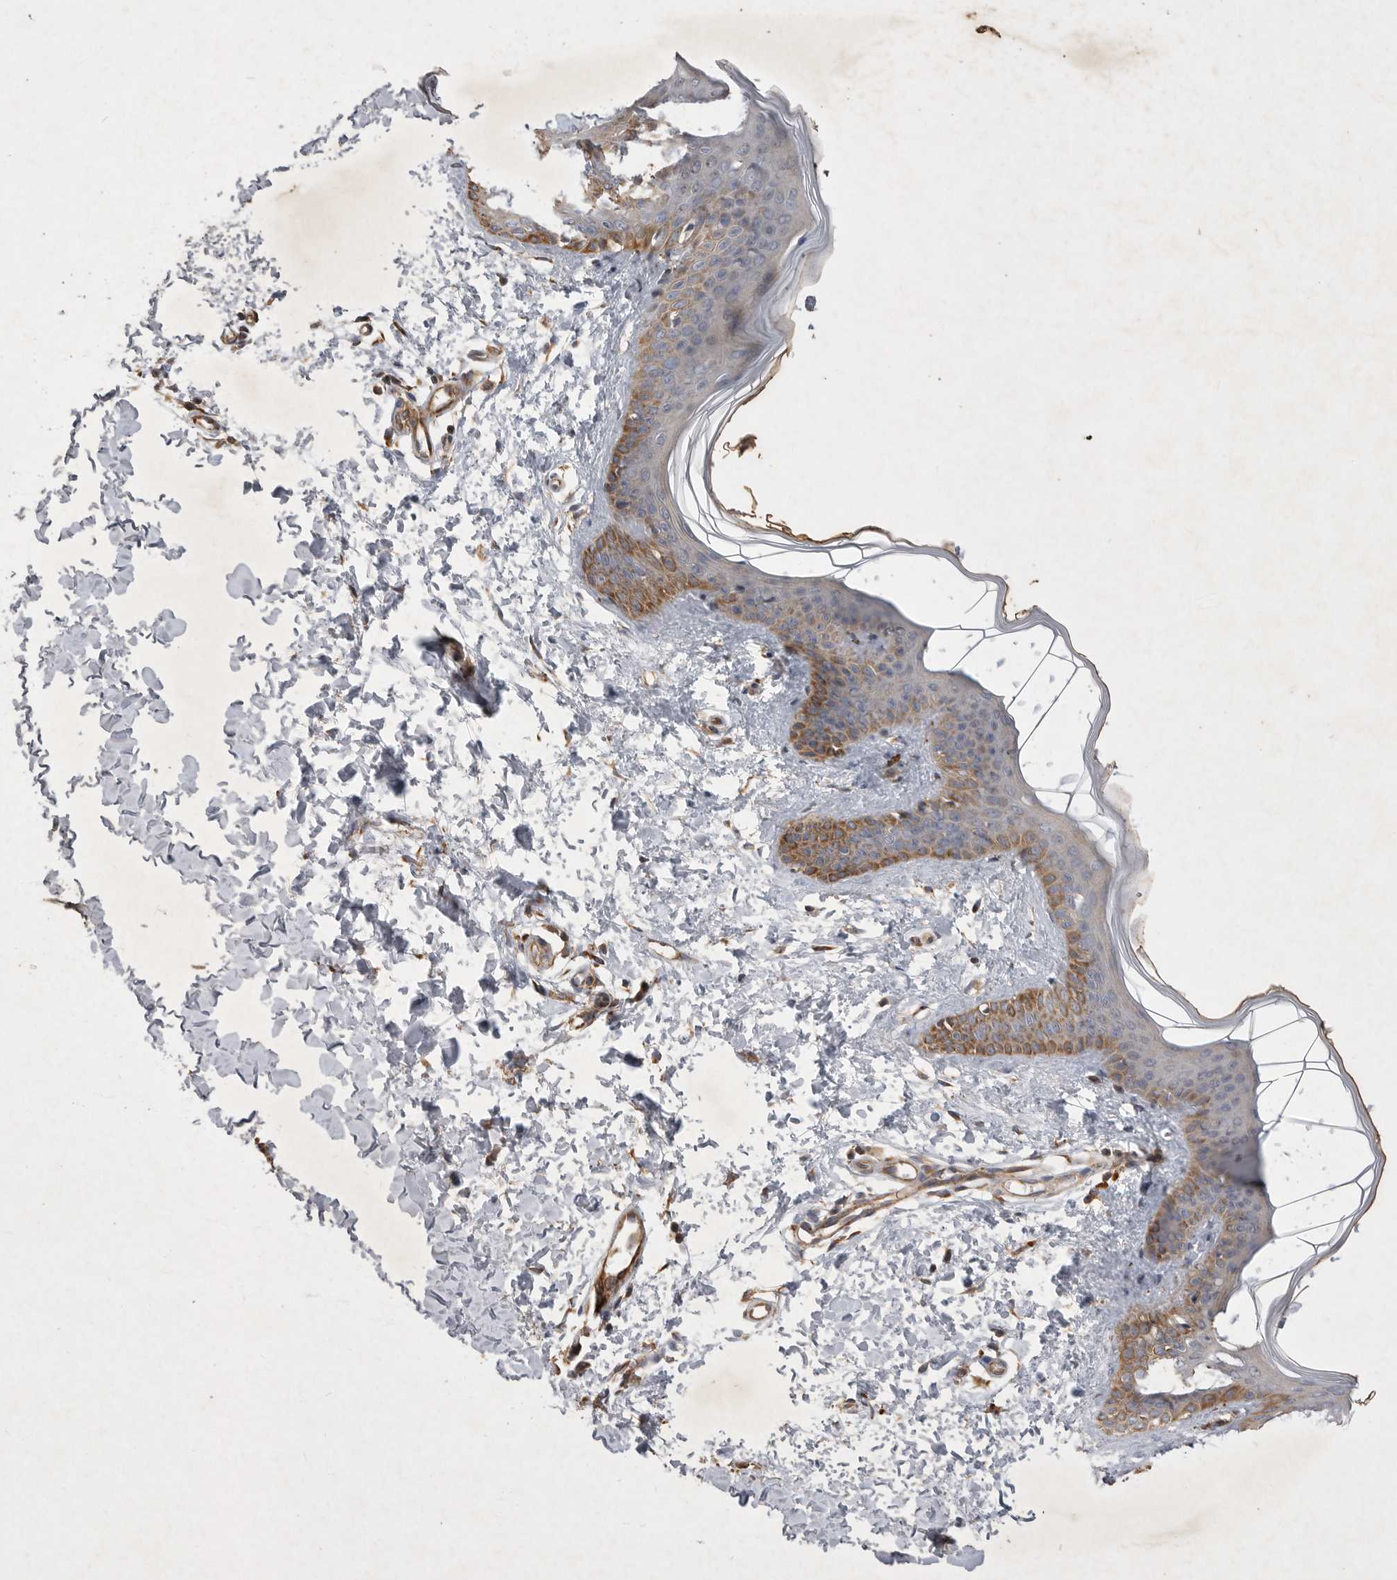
{"staining": {"intensity": "negative", "quantity": "none", "location": "none"}, "tissue": "skin", "cell_type": "Fibroblasts", "image_type": "normal", "snomed": [{"axis": "morphology", "description": "Normal tissue, NOS"}, {"axis": "topography", "description": "Skin"}], "caption": "Skin stained for a protein using immunohistochemistry exhibits no positivity fibroblasts.", "gene": "MRPL41", "patient": {"sex": "female", "age": 17}}